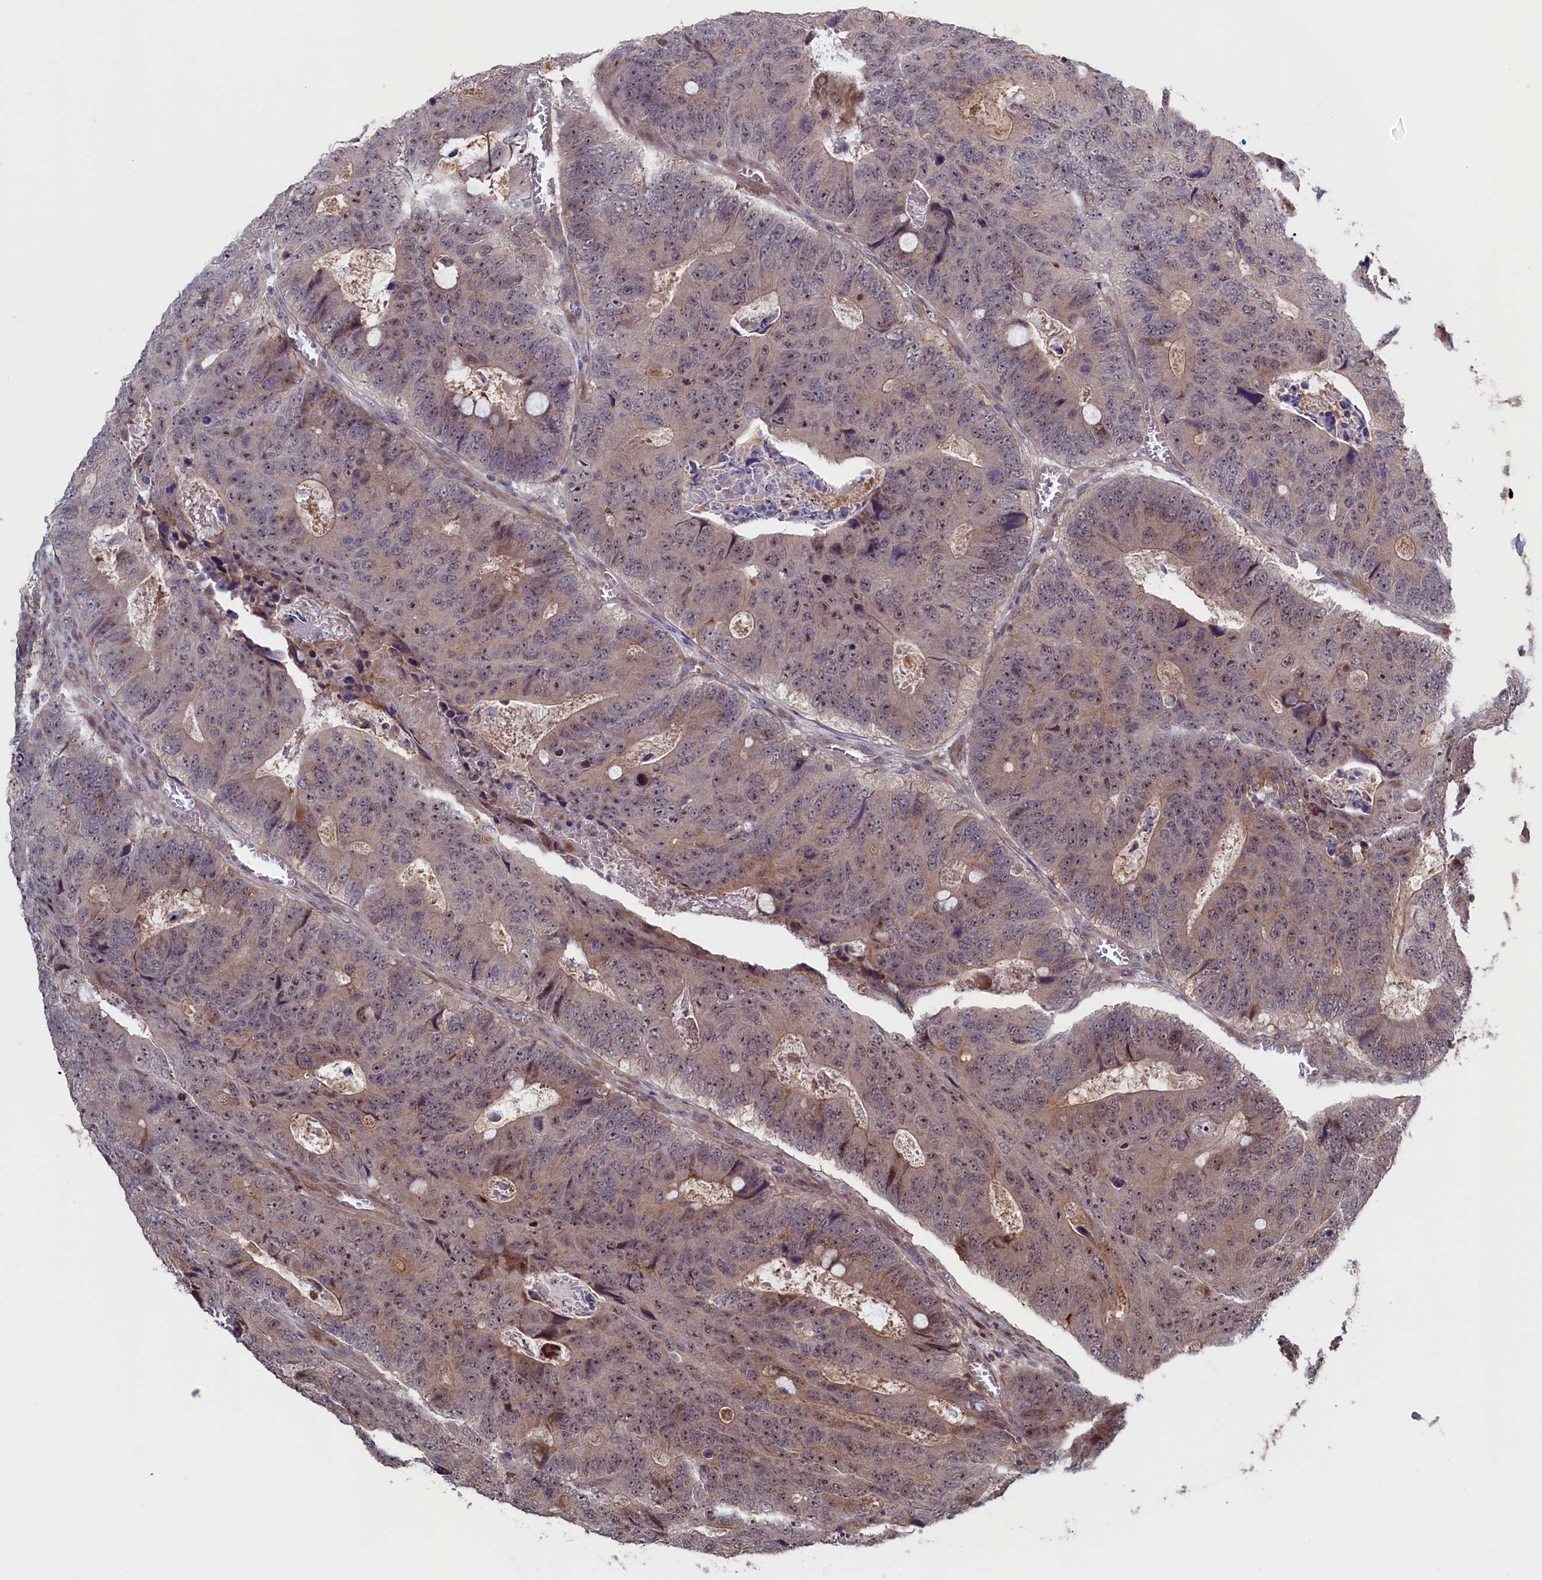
{"staining": {"intensity": "moderate", "quantity": "25%-75%", "location": "cytoplasmic/membranous,nuclear"}, "tissue": "colorectal cancer", "cell_type": "Tumor cells", "image_type": "cancer", "snomed": [{"axis": "morphology", "description": "Adenocarcinoma, NOS"}, {"axis": "topography", "description": "Colon"}], "caption": "Adenocarcinoma (colorectal) stained for a protein demonstrates moderate cytoplasmic/membranous and nuclear positivity in tumor cells.", "gene": "LSG1", "patient": {"sex": "male", "age": 87}}